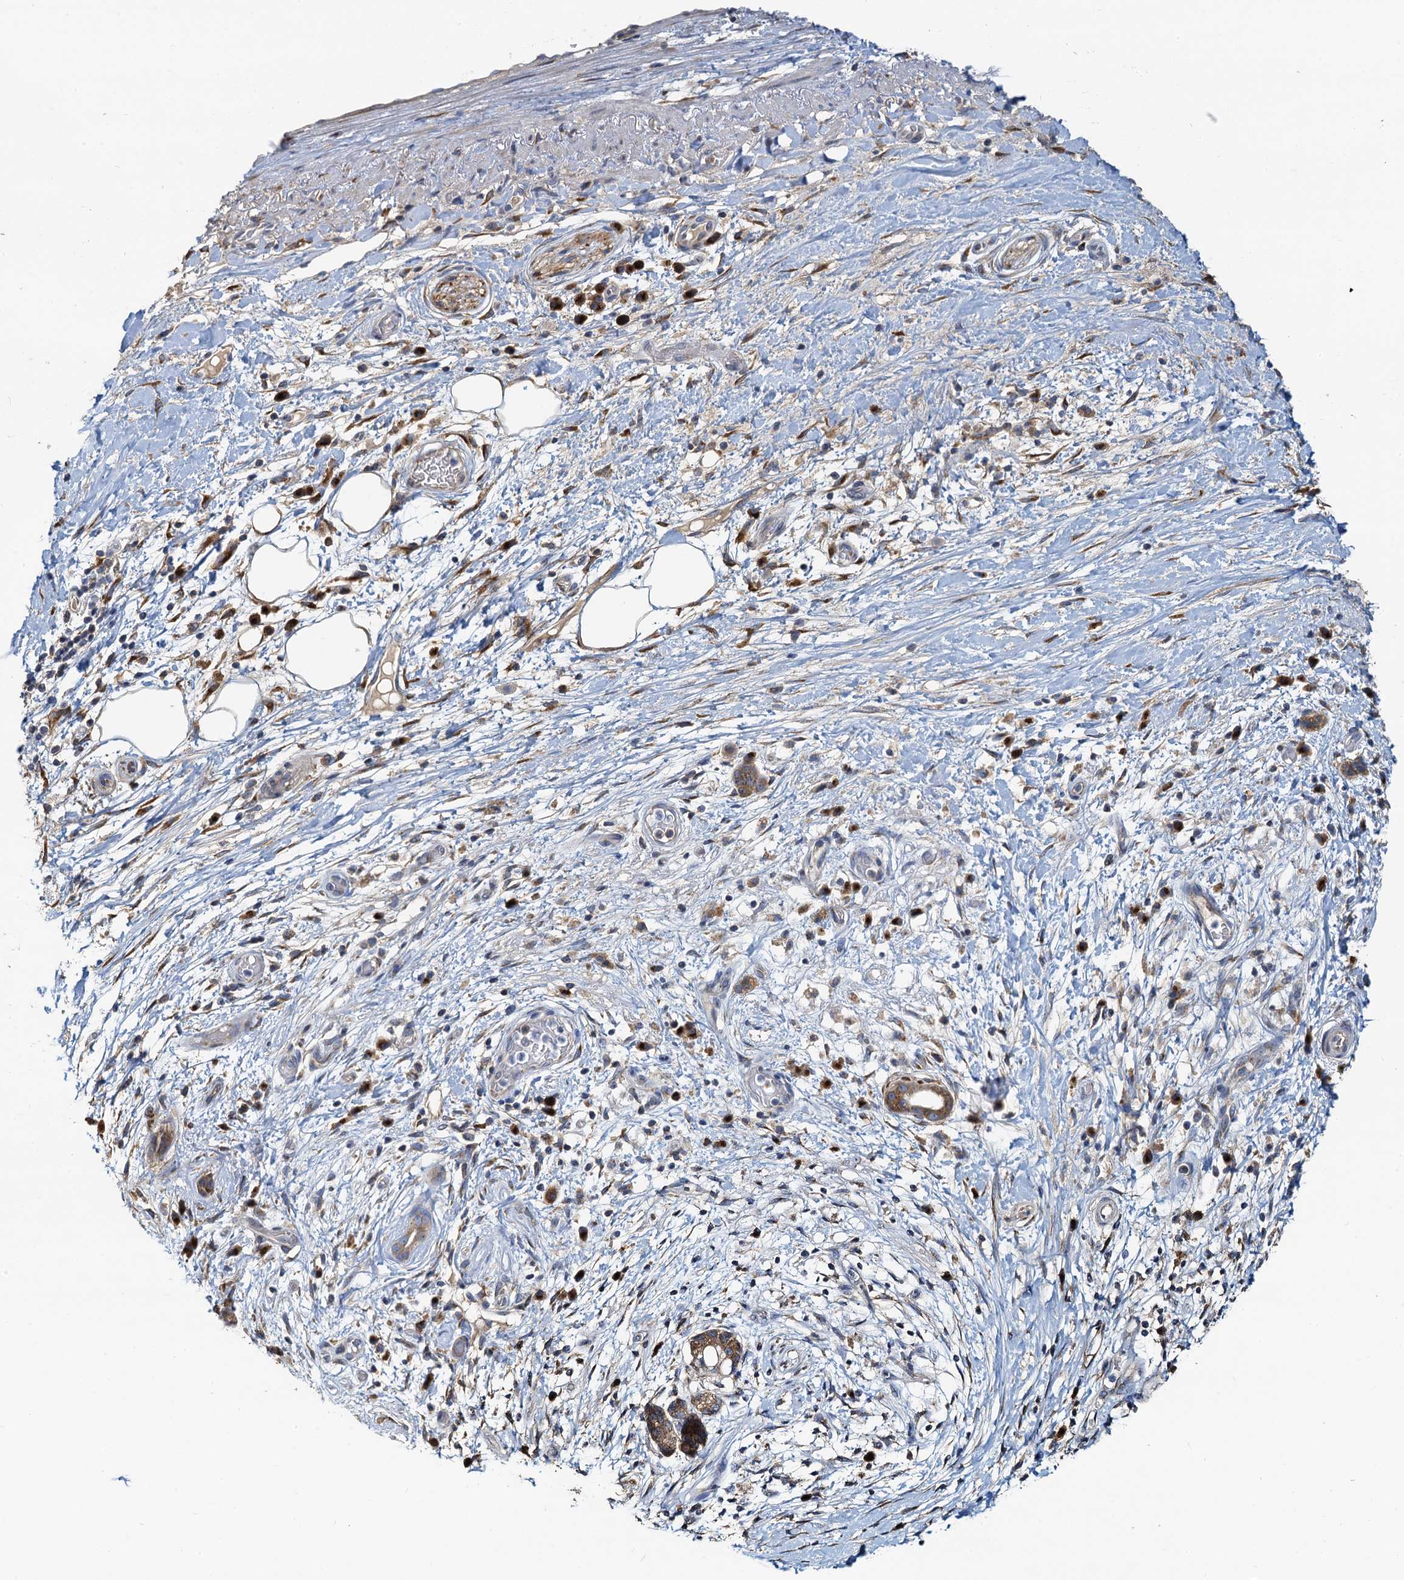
{"staining": {"intensity": "moderate", "quantity": ">75%", "location": "cytoplasmic/membranous"}, "tissue": "pancreatic cancer", "cell_type": "Tumor cells", "image_type": "cancer", "snomed": [{"axis": "morphology", "description": "Adenocarcinoma, NOS"}, {"axis": "topography", "description": "Pancreas"}], "caption": "A histopathology image of human pancreatic adenocarcinoma stained for a protein demonstrates moderate cytoplasmic/membranous brown staining in tumor cells.", "gene": "NKAPD1", "patient": {"sex": "female", "age": 73}}